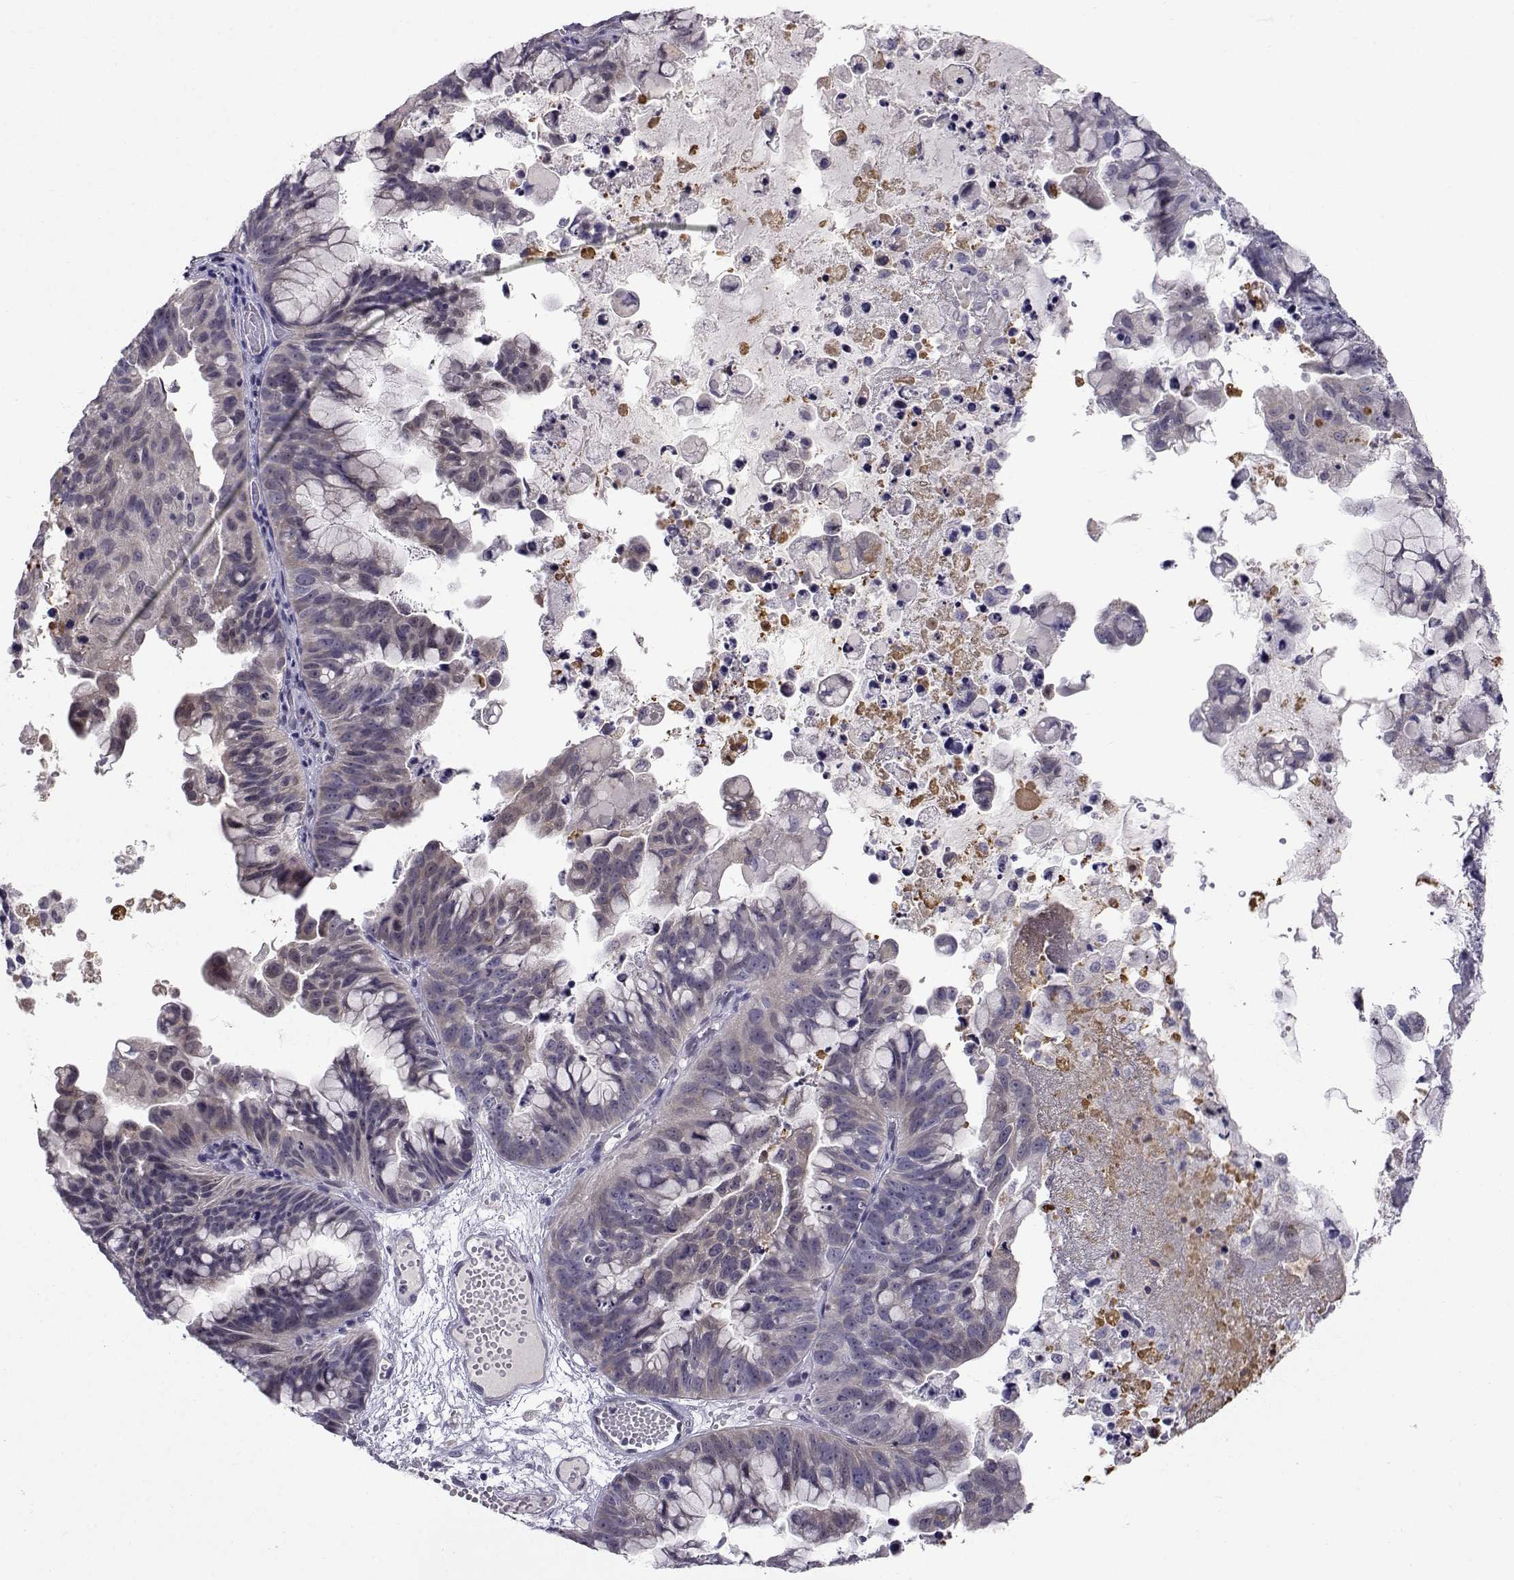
{"staining": {"intensity": "negative", "quantity": "none", "location": "none"}, "tissue": "ovarian cancer", "cell_type": "Tumor cells", "image_type": "cancer", "snomed": [{"axis": "morphology", "description": "Cystadenocarcinoma, mucinous, NOS"}, {"axis": "topography", "description": "Ovary"}], "caption": "Immunohistochemistry image of neoplastic tissue: human ovarian cancer stained with DAB shows no significant protein positivity in tumor cells.", "gene": "SLC6A3", "patient": {"sex": "female", "age": 76}}